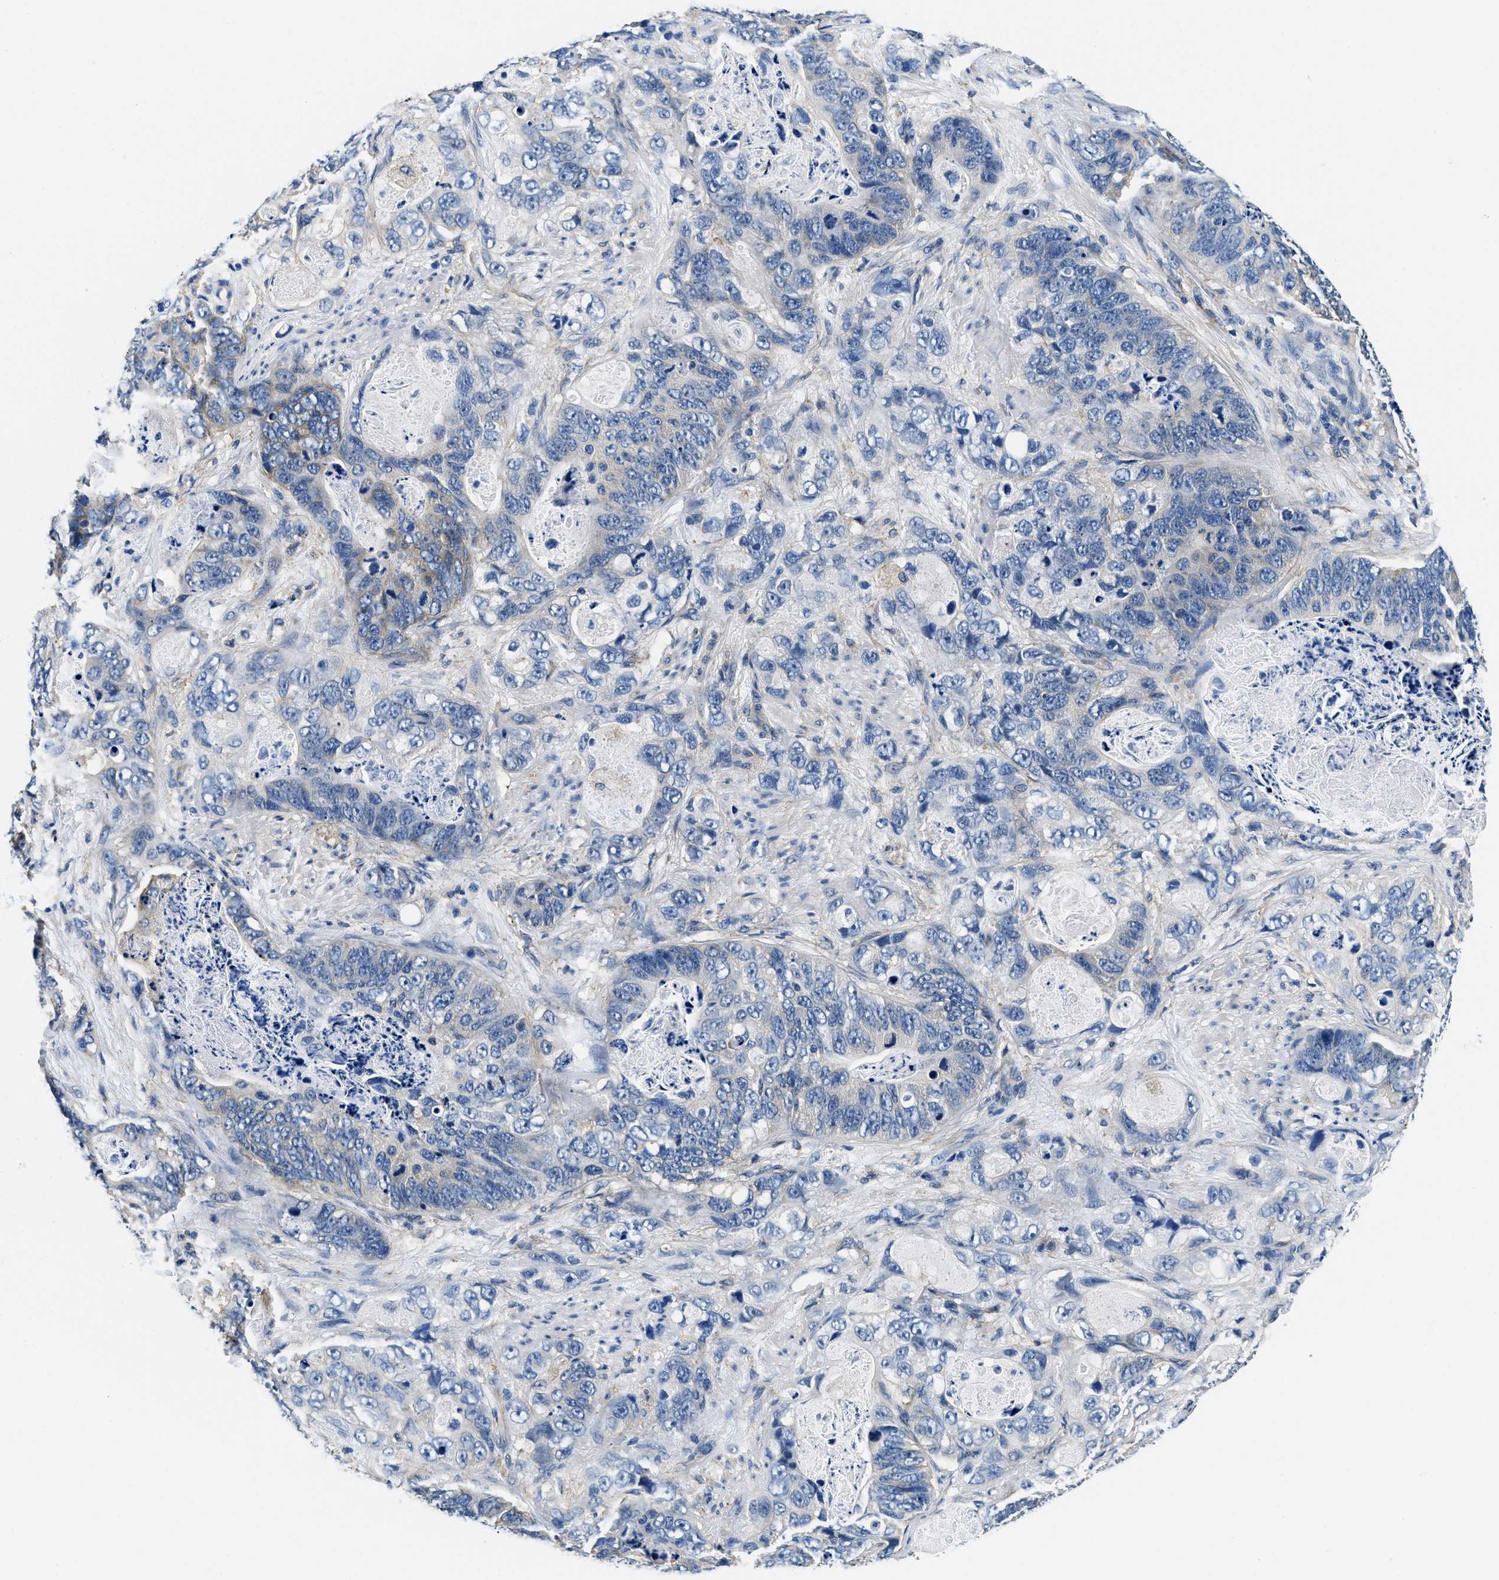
{"staining": {"intensity": "negative", "quantity": "none", "location": "none"}, "tissue": "stomach cancer", "cell_type": "Tumor cells", "image_type": "cancer", "snomed": [{"axis": "morphology", "description": "Adenocarcinoma, NOS"}, {"axis": "topography", "description": "Stomach"}], "caption": "High power microscopy micrograph of an immunohistochemistry (IHC) micrograph of stomach cancer, revealing no significant expression in tumor cells. (DAB immunohistochemistry visualized using brightfield microscopy, high magnification).", "gene": "ZFAND3", "patient": {"sex": "female", "age": 89}}